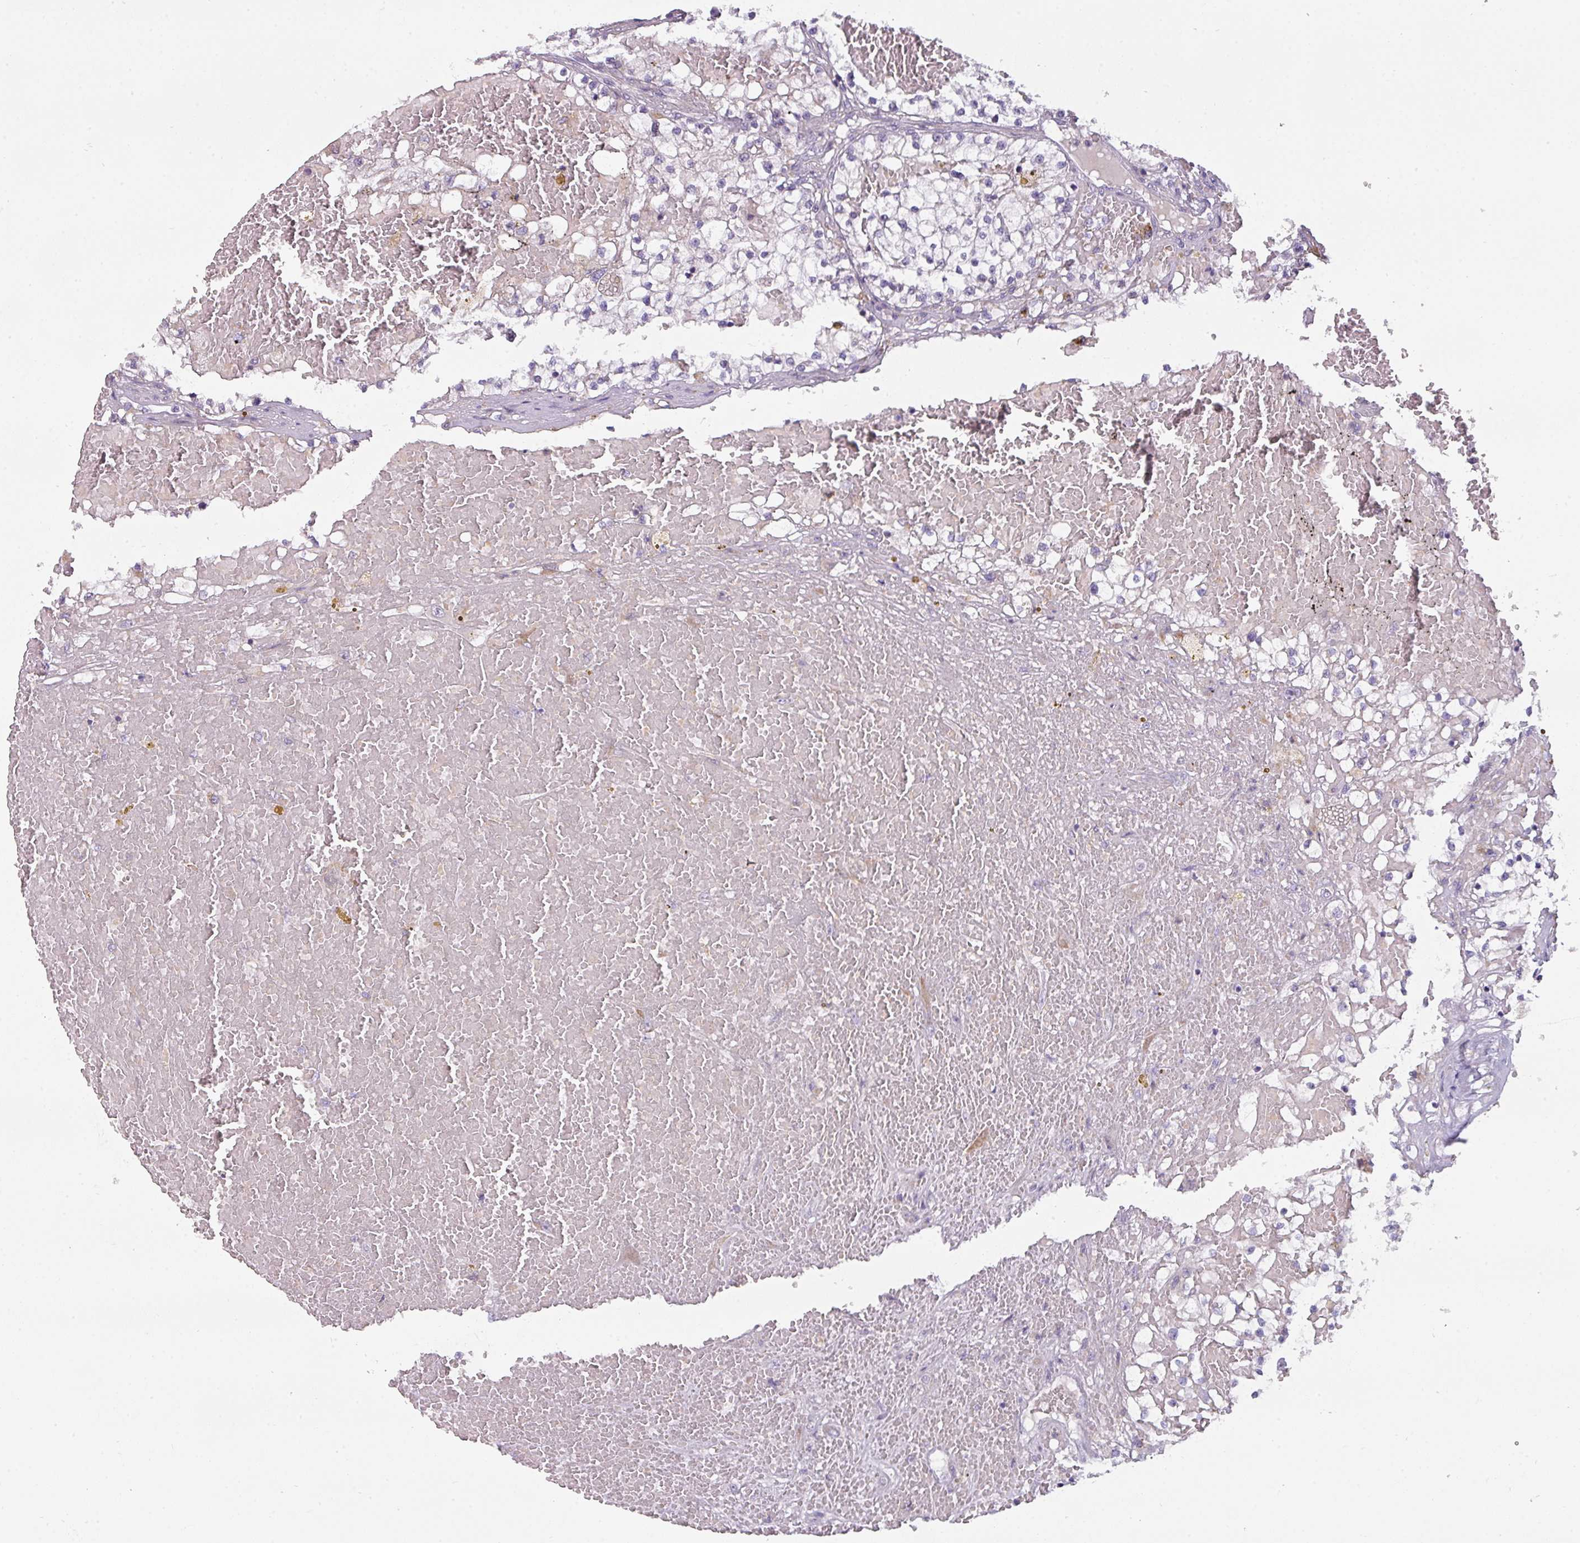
{"staining": {"intensity": "negative", "quantity": "none", "location": "none"}, "tissue": "renal cancer", "cell_type": "Tumor cells", "image_type": "cancer", "snomed": [{"axis": "morphology", "description": "Normal tissue, NOS"}, {"axis": "morphology", "description": "Adenocarcinoma, NOS"}, {"axis": "topography", "description": "Kidney"}], "caption": "High magnification brightfield microscopy of renal cancer stained with DAB (3,3'-diaminobenzidine) (brown) and counterstained with hematoxylin (blue): tumor cells show no significant positivity.", "gene": "C2orf68", "patient": {"sex": "male", "age": 68}}